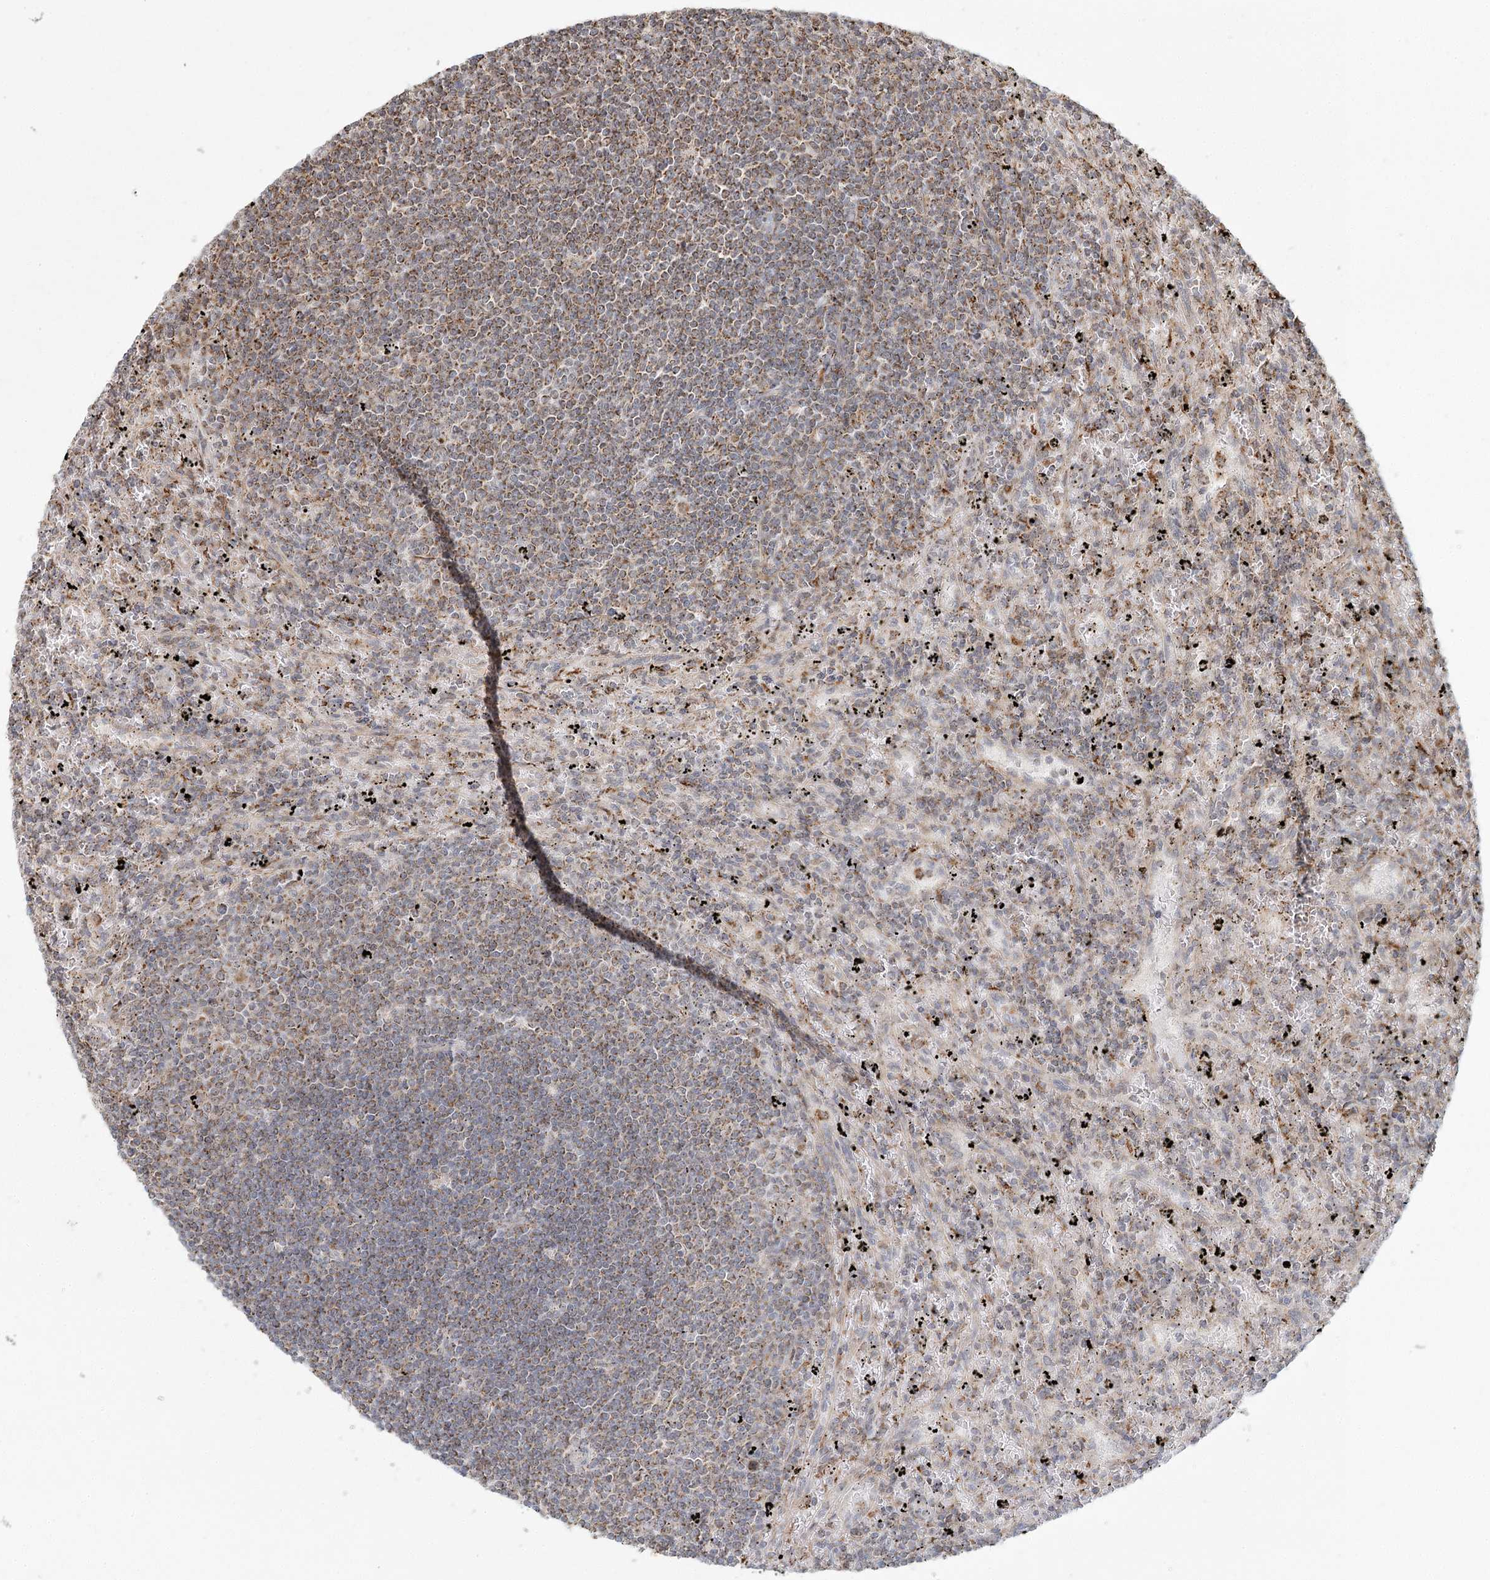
{"staining": {"intensity": "moderate", "quantity": "25%-75%", "location": "cytoplasmic/membranous"}, "tissue": "lymphoma", "cell_type": "Tumor cells", "image_type": "cancer", "snomed": [{"axis": "morphology", "description": "Malignant lymphoma, non-Hodgkin's type, Low grade"}, {"axis": "topography", "description": "Spleen"}], "caption": "This is an image of IHC staining of lymphoma, which shows moderate positivity in the cytoplasmic/membranous of tumor cells.", "gene": "LACTB", "patient": {"sex": "male", "age": 76}}